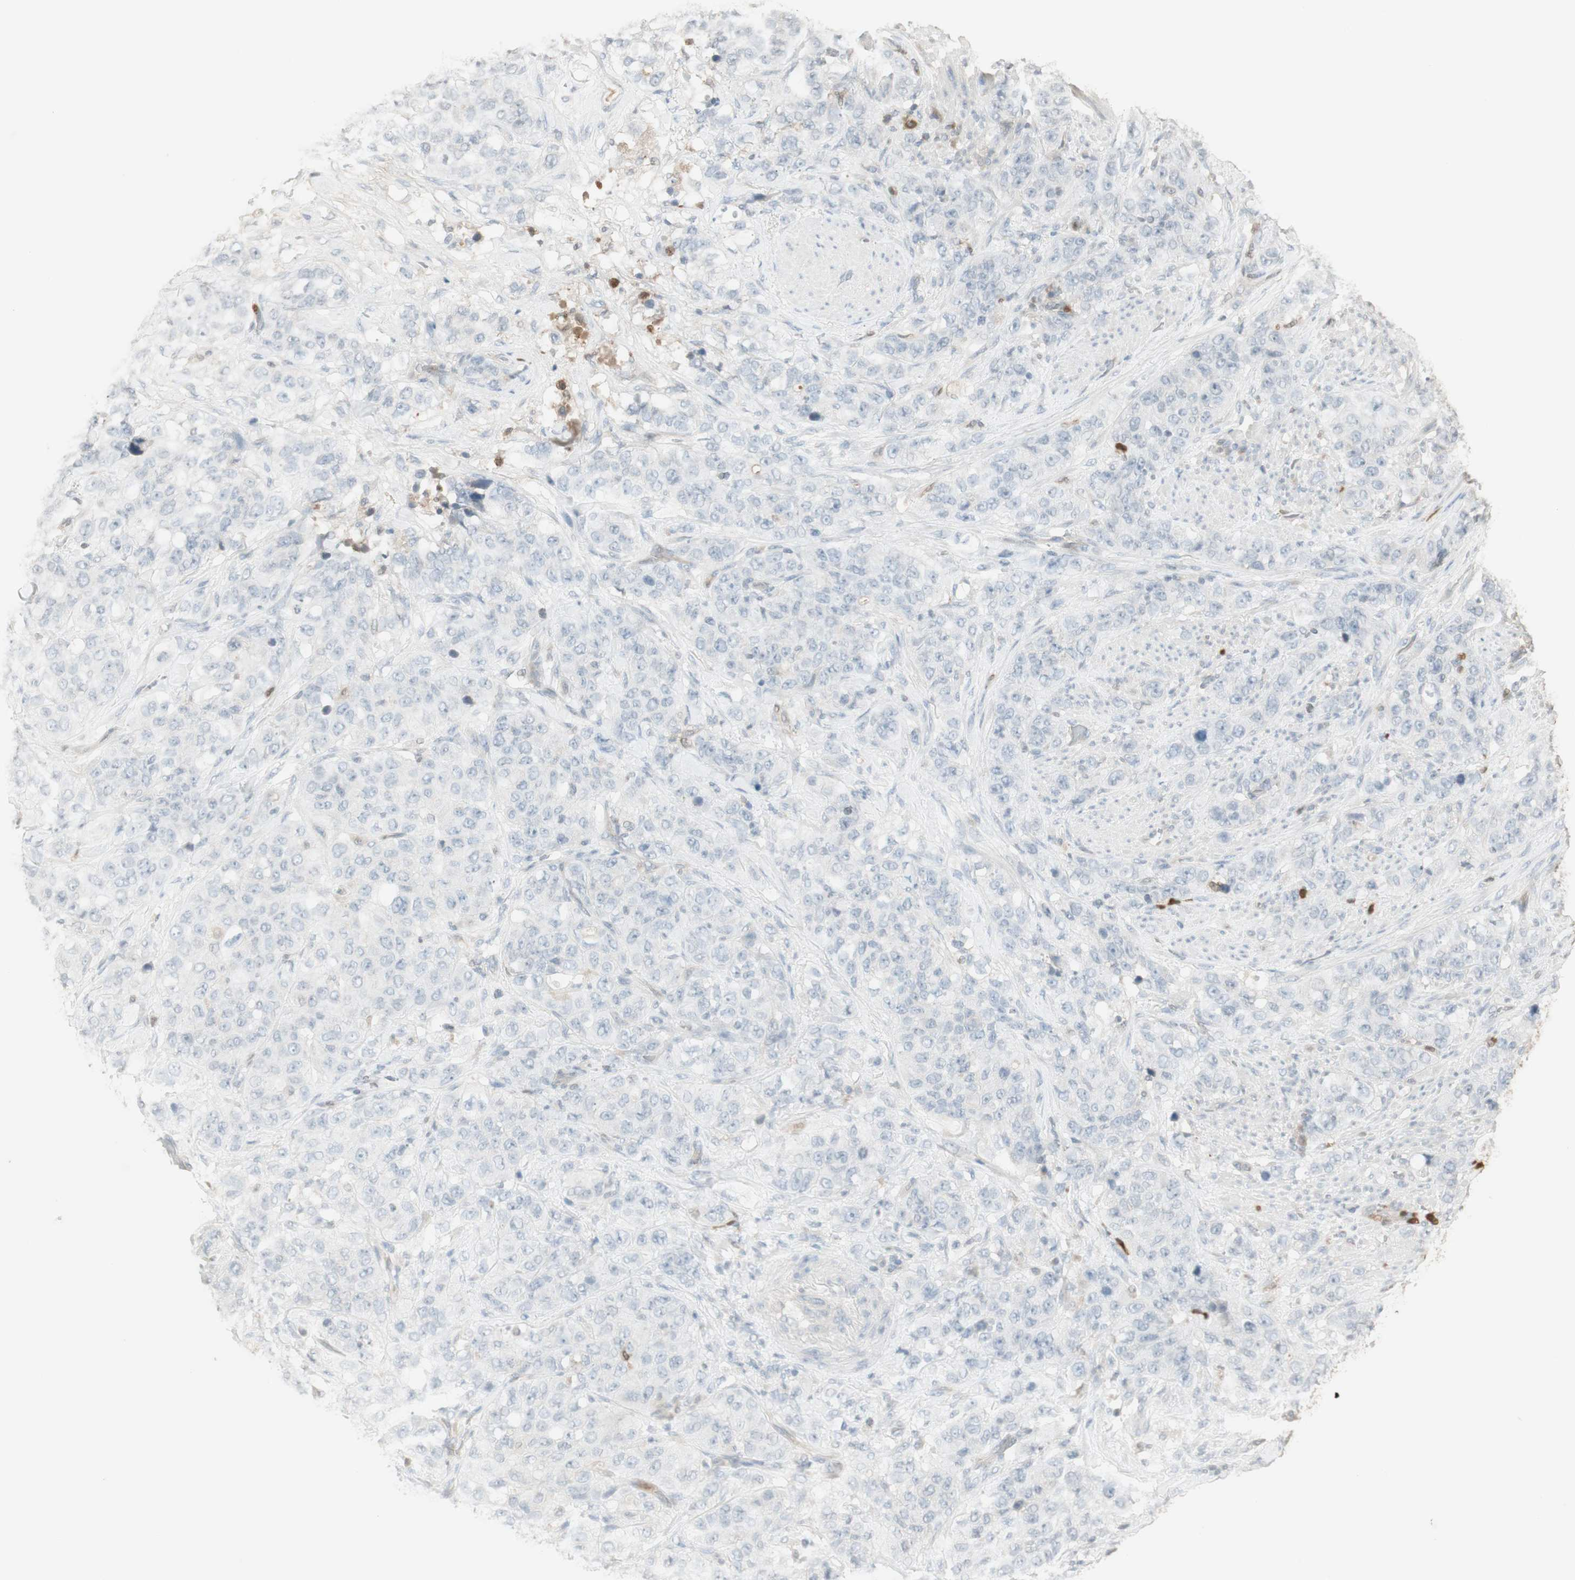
{"staining": {"intensity": "negative", "quantity": "none", "location": "none"}, "tissue": "stomach cancer", "cell_type": "Tumor cells", "image_type": "cancer", "snomed": [{"axis": "morphology", "description": "Adenocarcinoma, NOS"}, {"axis": "topography", "description": "Stomach"}], "caption": "This is an IHC image of human stomach adenocarcinoma. There is no staining in tumor cells.", "gene": "NID1", "patient": {"sex": "male", "age": 48}}